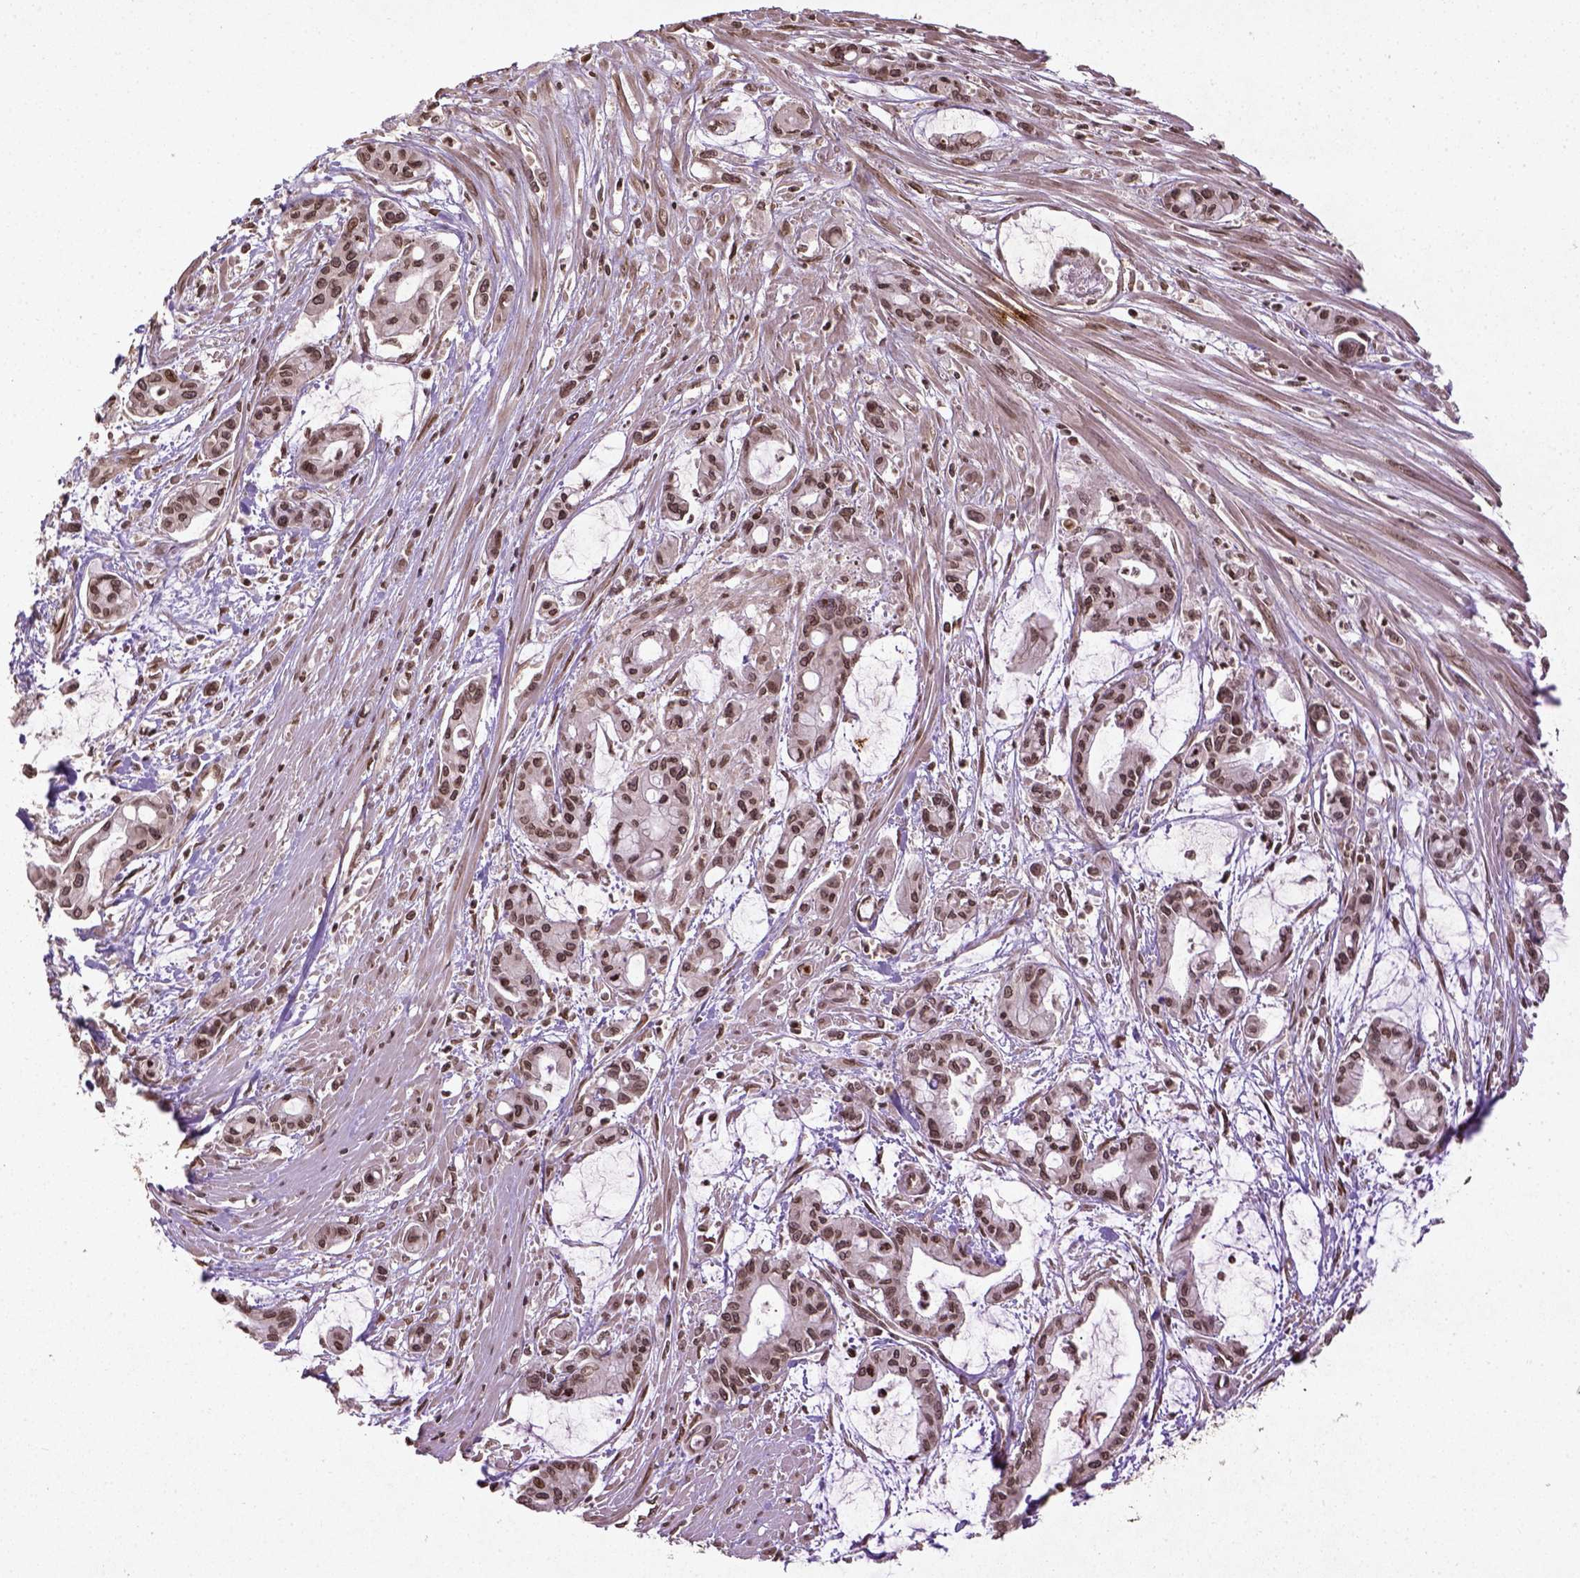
{"staining": {"intensity": "moderate", "quantity": ">75%", "location": "nuclear"}, "tissue": "pancreatic cancer", "cell_type": "Tumor cells", "image_type": "cancer", "snomed": [{"axis": "morphology", "description": "Adenocarcinoma, NOS"}, {"axis": "topography", "description": "Pancreas"}], "caption": "Pancreatic cancer stained with DAB (3,3'-diaminobenzidine) immunohistochemistry (IHC) demonstrates medium levels of moderate nuclear staining in approximately >75% of tumor cells.", "gene": "BANF1", "patient": {"sex": "male", "age": 48}}